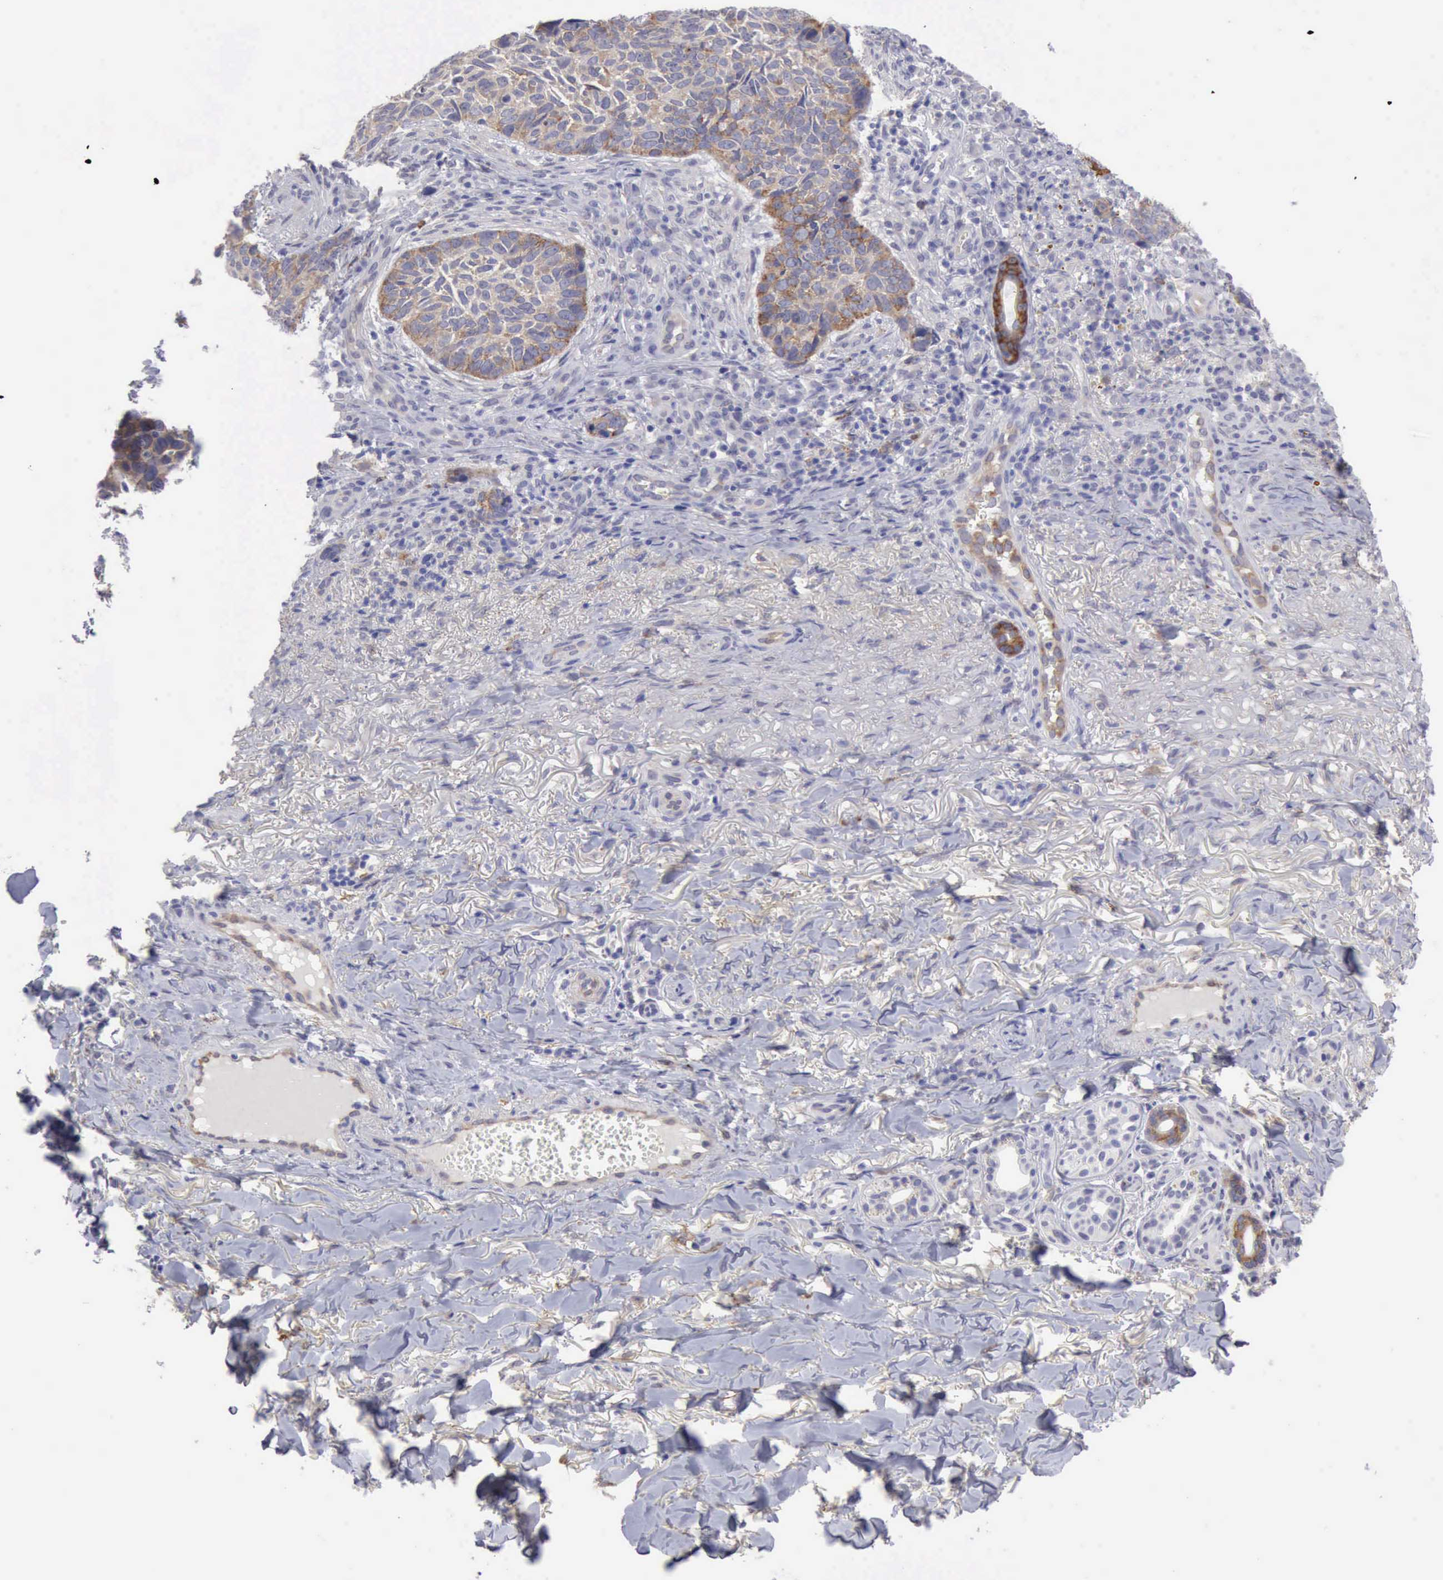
{"staining": {"intensity": "moderate", "quantity": "<25%", "location": "cytoplasmic/membranous"}, "tissue": "skin cancer", "cell_type": "Tumor cells", "image_type": "cancer", "snomed": [{"axis": "morphology", "description": "Basal cell carcinoma"}, {"axis": "topography", "description": "Skin"}], "caption": "Moderate cytoplasmic/membranous staining for a protein is appreciated in about <25% of tumor cells of skin basal cell carcinoma using immunohistochemistry (IHC).", "gene": "TFRC", "patient": {"sex": "male", "age": 81}}